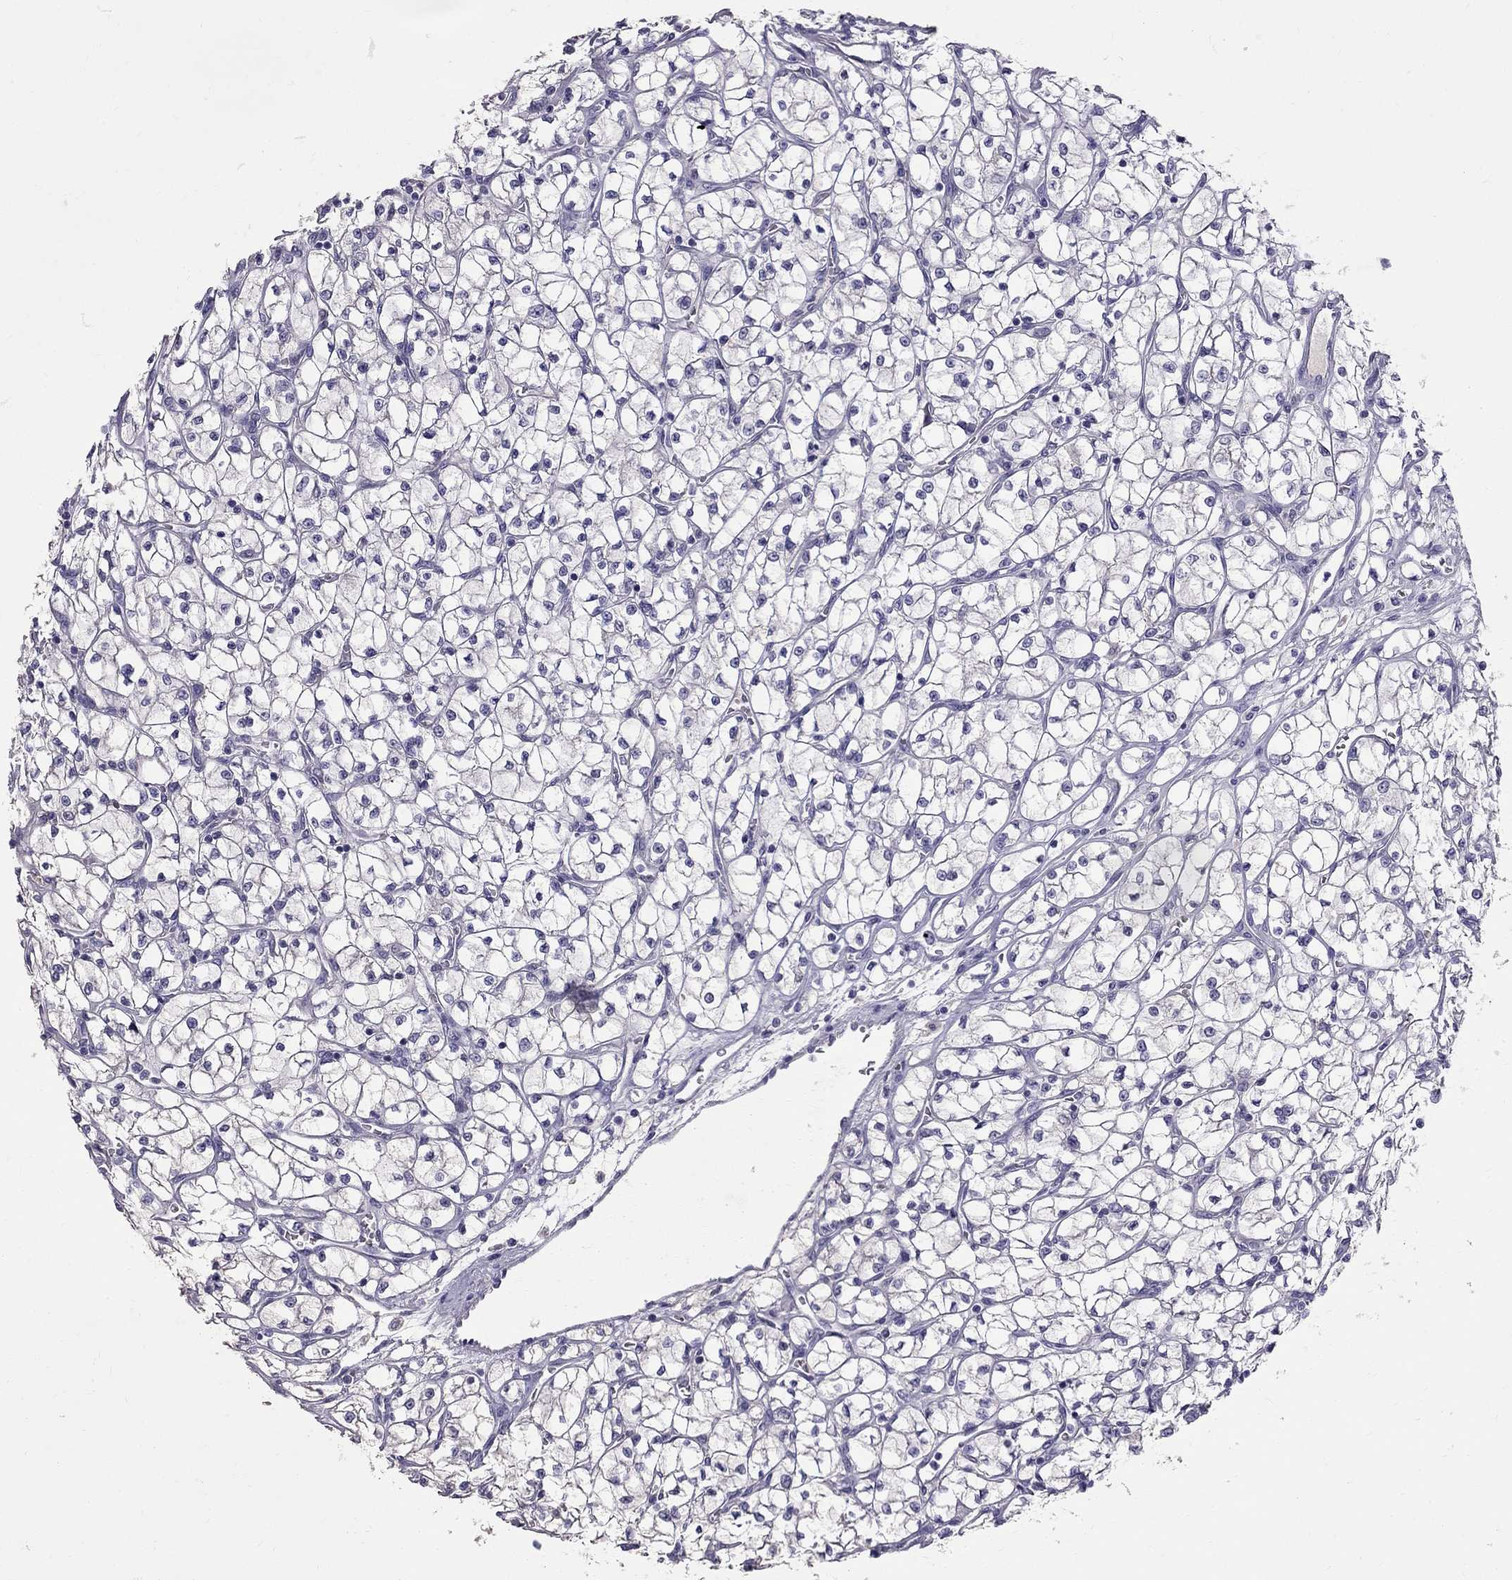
{"staining": {"intensity": "negative", "quantity": "none", "location": "none"}, "tissue": "renal cancer", "cell_type": "Tumor cells", "image_type": "cancer", "snomed": [{"axis": "morphology", "description": "Adenocarcinoma, NOS"}, {"axis": "topography", "description": "Kidney"}], "caption": "This micrograph is of renal cancer stained with immunohistochemistry to label a protein in brown with the nuclei are counter-stained blue. There is no expression in tumor cells.", "gene": "CFAP91", "patient": {"sex": "female", "age": 64}}